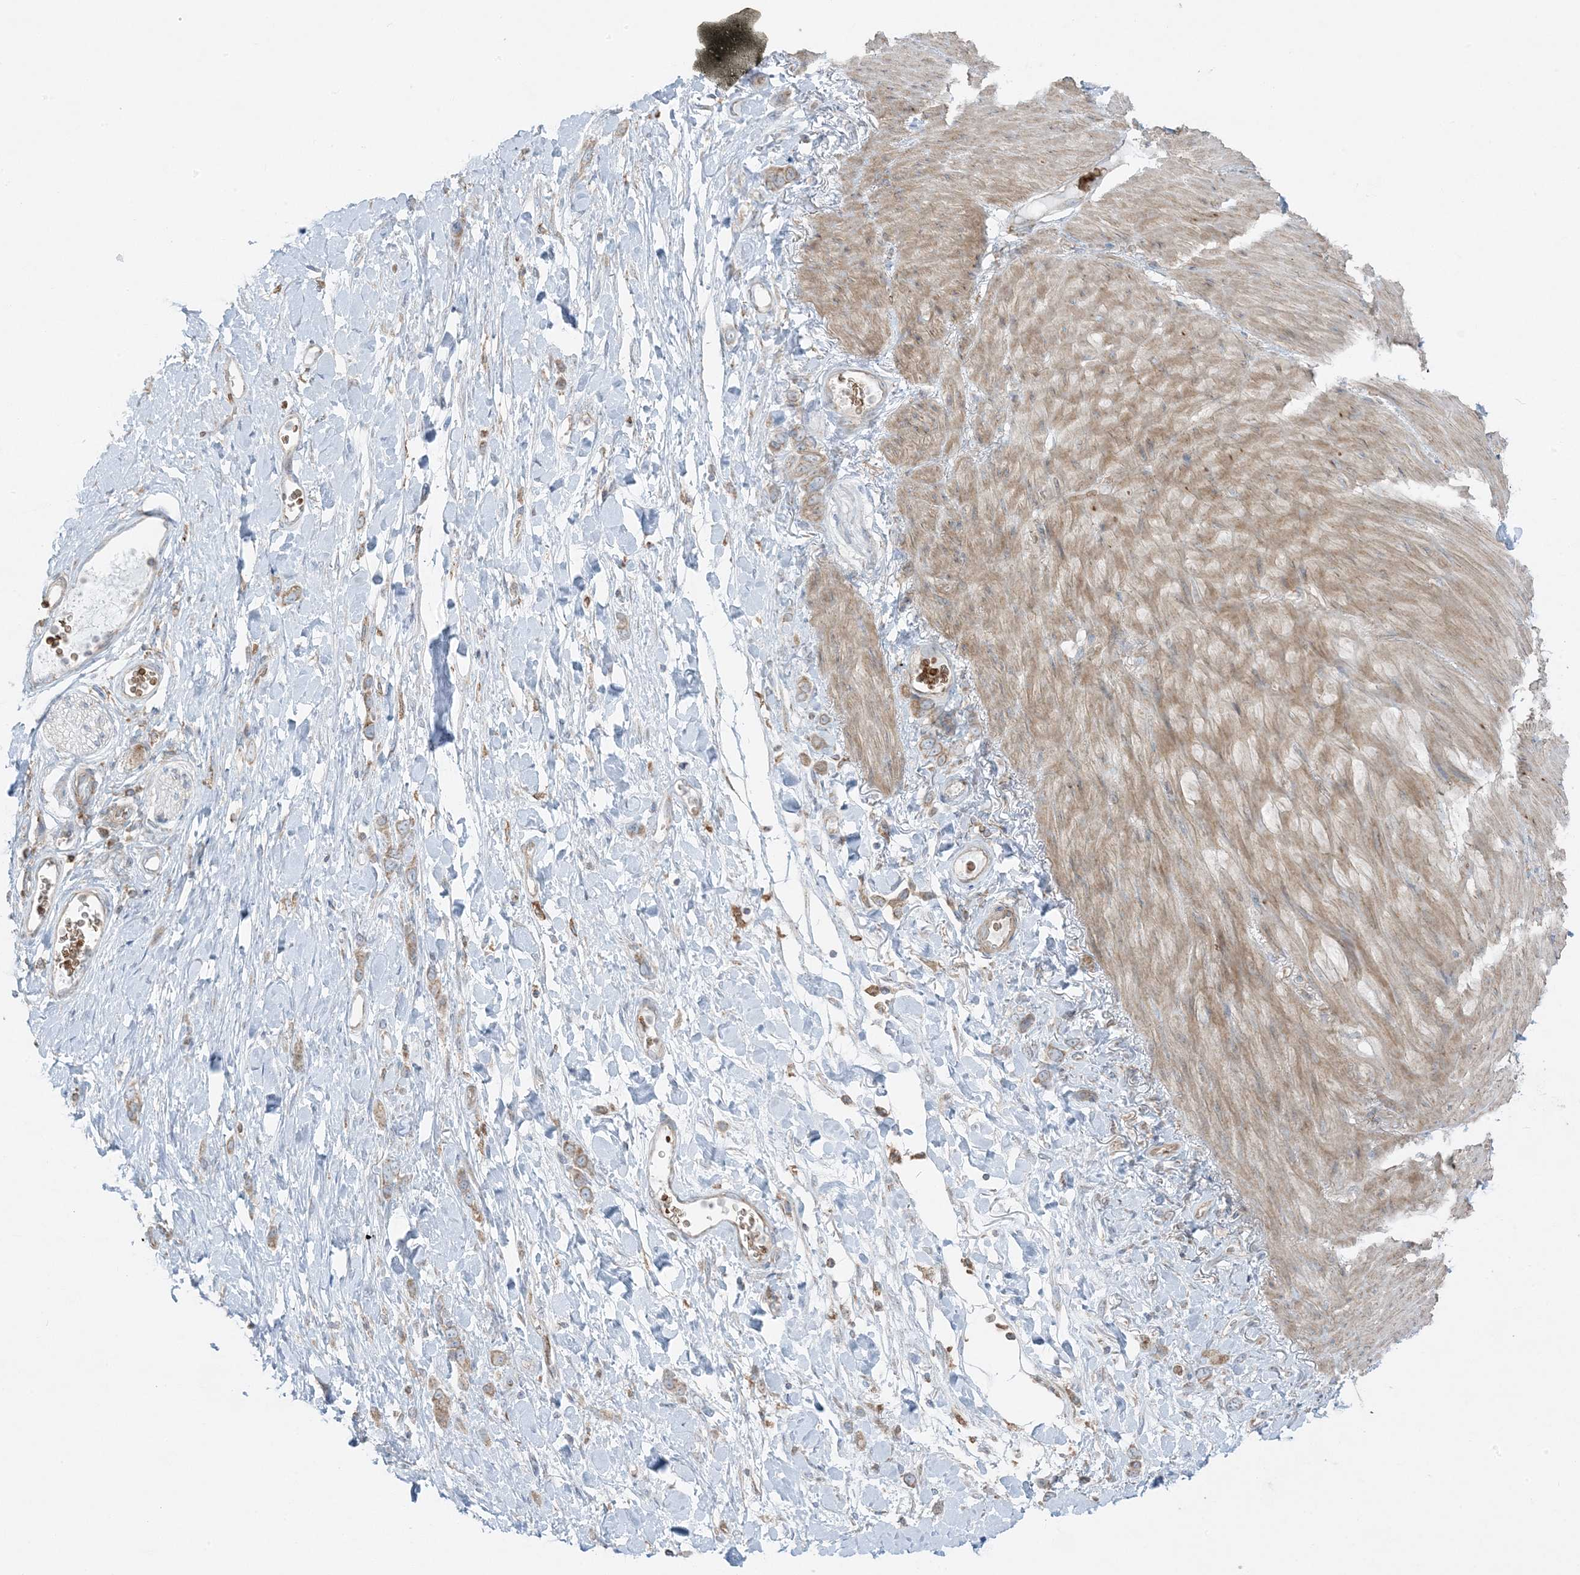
{"staining": {"intensity": "weak", "quantity": ">75%", "location": "cytoplasmic/membranous"}, "tissue": "stomach cancer", "cell_type": "Tumor cells", "image_type": "cancer", "snomed": [{"axis": "morphology", "description": "Adenocarcinoma, NOS"}, {"axis": "topography", "description": "Stomach"}], "caption": "Brown immunohistochemical staining in human stomach cancer (adenocarcinoma) displays weak cytoplasmic/membranous staining in about >75% of tumor cells.", "gene": "PIK3R4", "patient": {"sex": "female", "age": 65}}